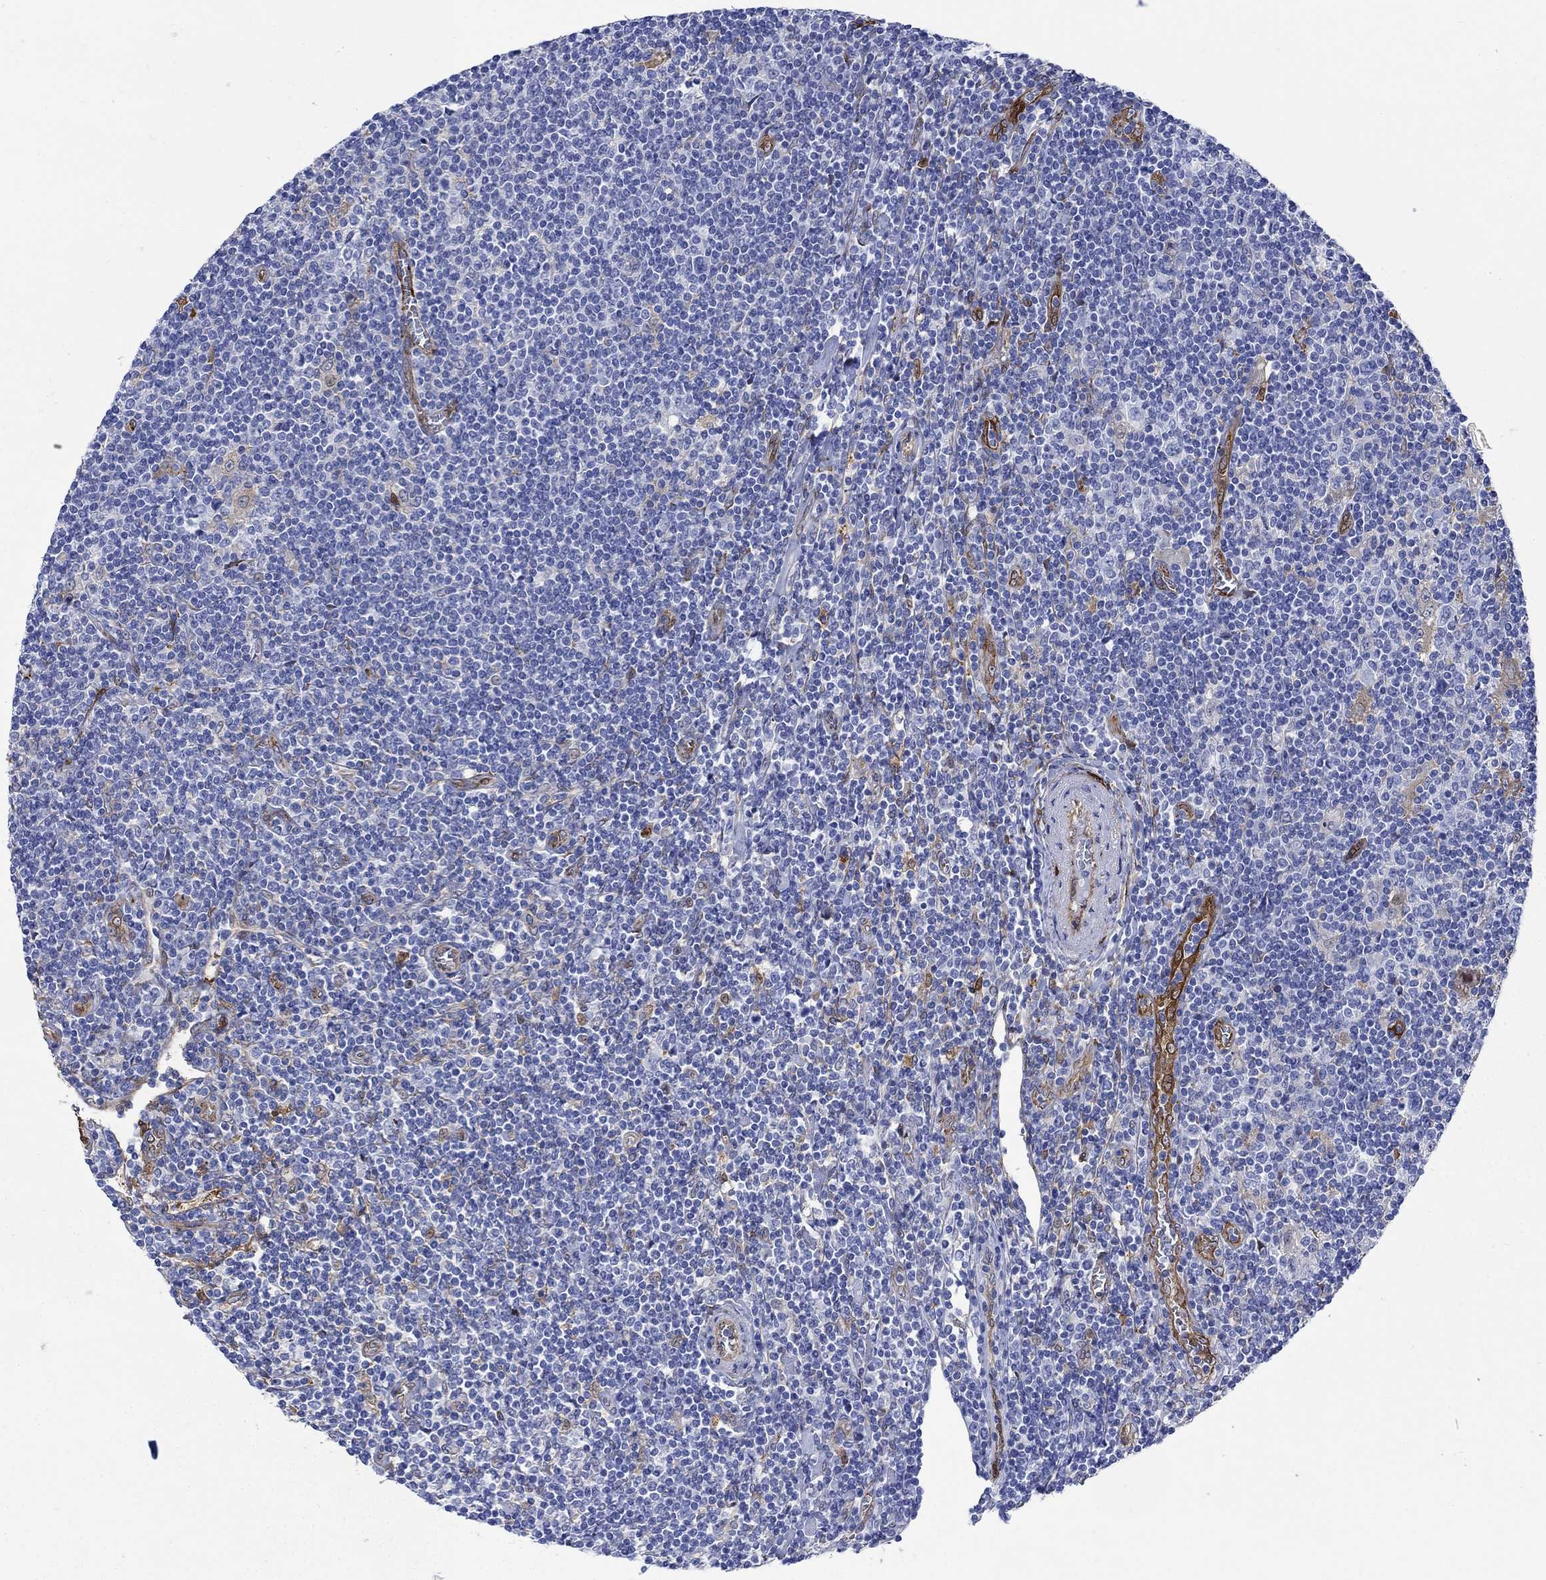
{"staining": {"intensity": "negative", "quantity": "none", "location": "none"}, "tissue": "lymphoma", "cell_type": "Tumor cells", "image_type": "cancer", "snomed": [{"axis": "morphology", "description": "Hodgkin's disease, NOS"}, {"axis": "topography", "description": "Lymph node"}], "caption": "A histopathology image of Hodgkin's disease stained for a protein exhibits no brown staining in tumor cells. (Stains: DAB immunohistochemistry with hematoxylin counter stain, Microscopy: brightfield microscopy at high magnification).", "gene": "TGM2", "patient": {"sex": "male", "age": 40}}